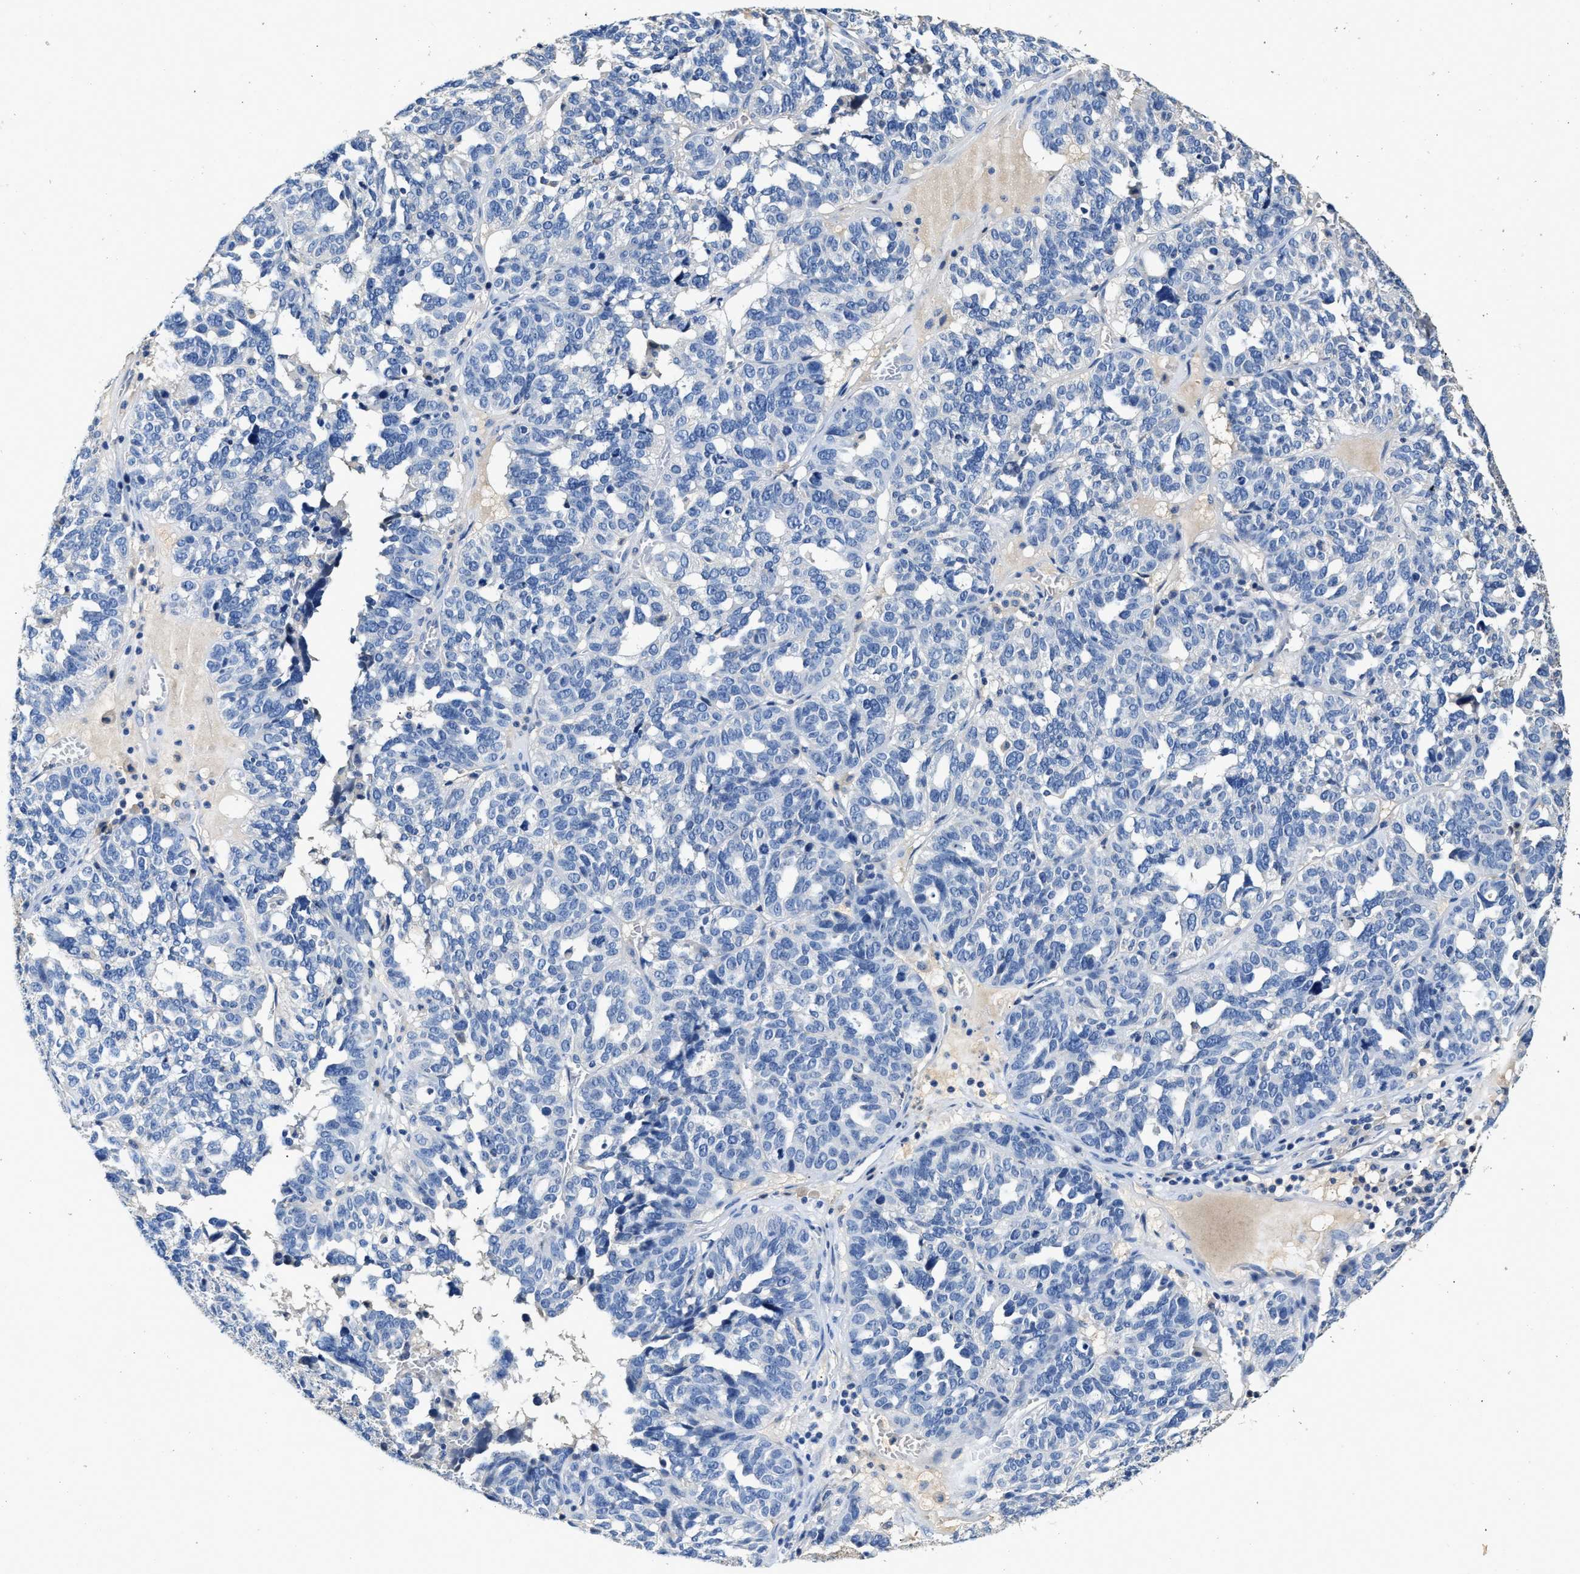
{"staining": {"intensity": "negative", "quantity": "none", "location": "none"}, "tissue": "ovarian cancer", "cell_type": "Tumor cells", "image_type": "cancer", "snomed": [{"axis": "morphology", "description": "Cystadenocarcinoma, serous, NOS"}, {"axis": "topography", "description": "Ovary"}], "caption": "Tumor cells are negative for protein expression in human serous cystadenocarcinoma (ovarian).", "gene": "SLCO2B1", "patient": {"sex": "female", "age": 59}}